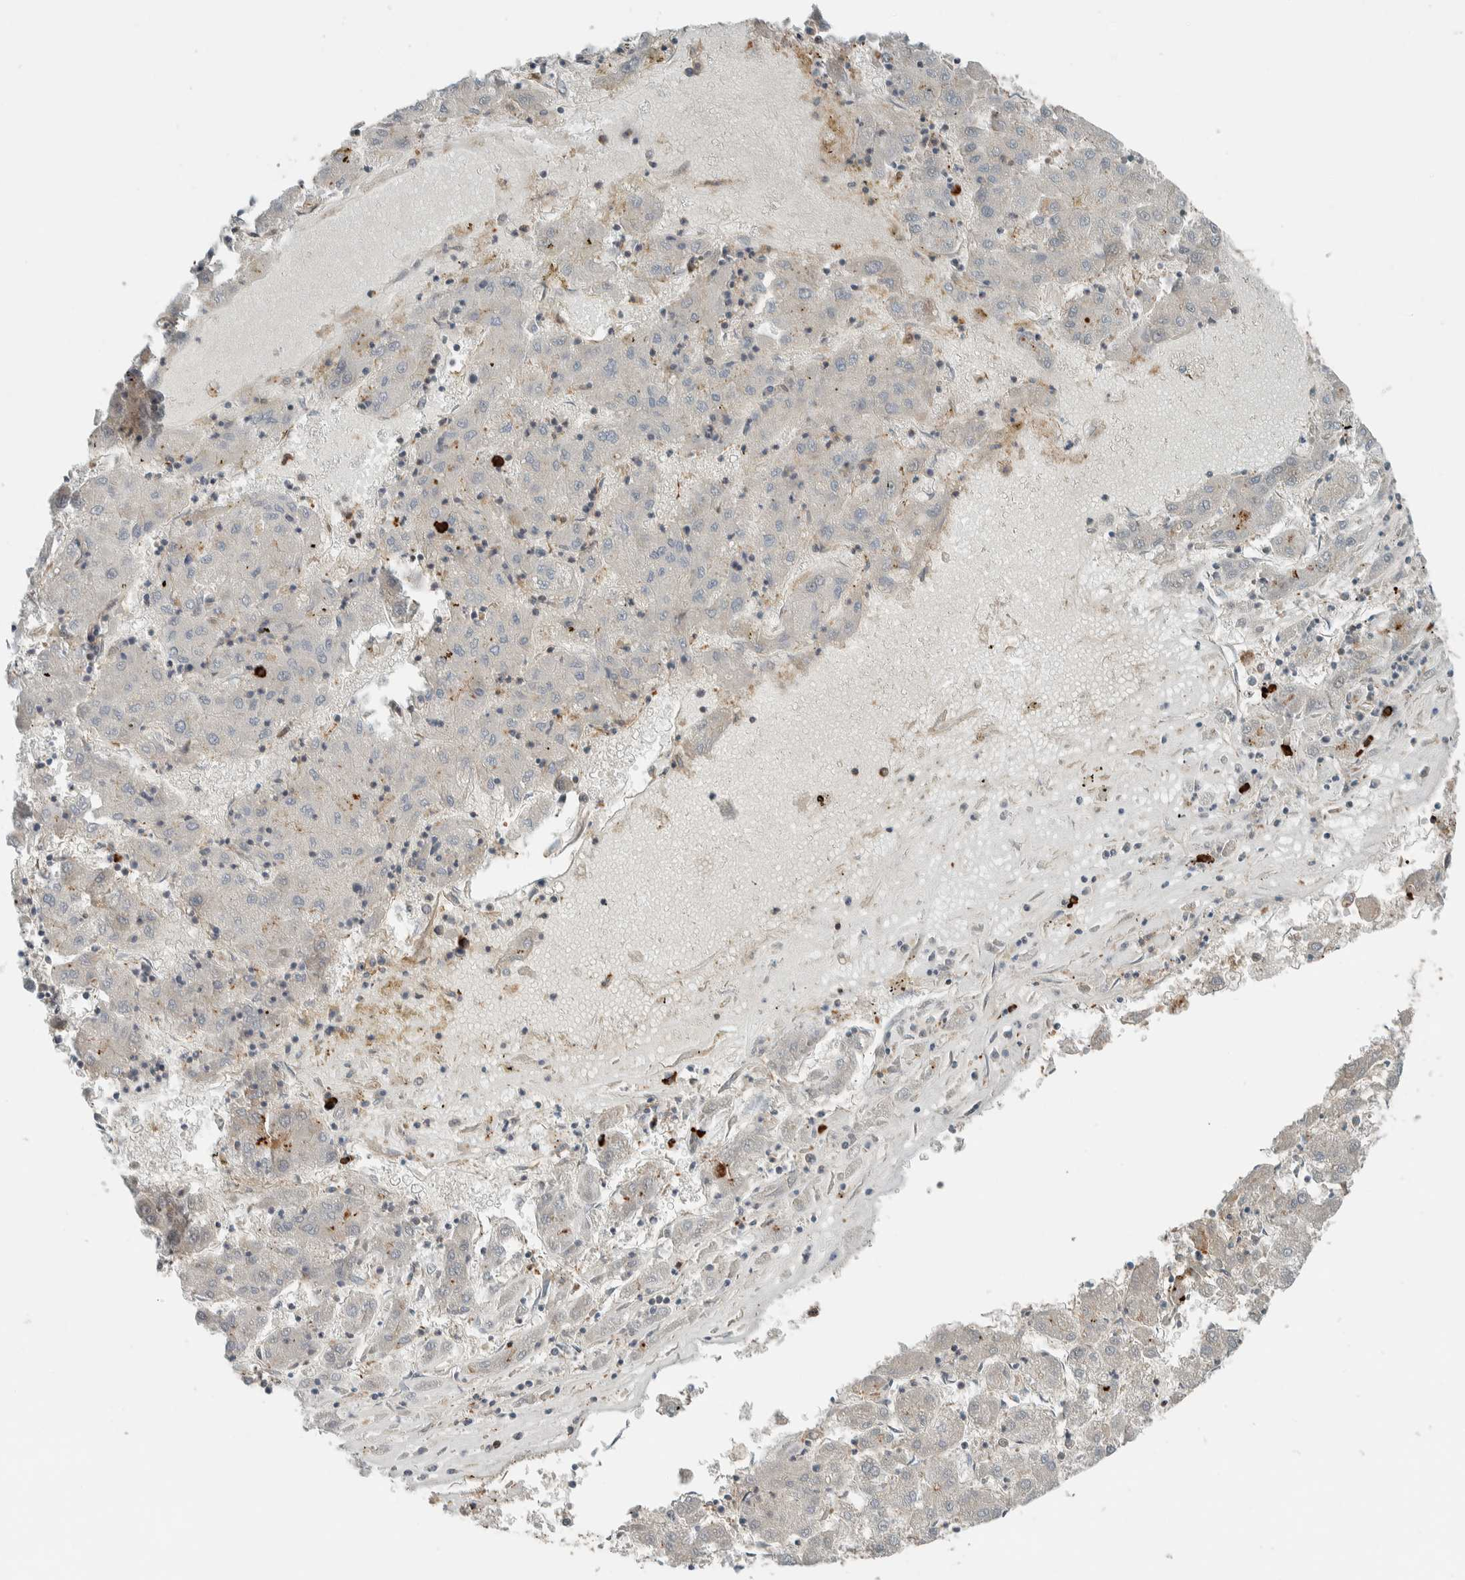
{"staining": {"intensity": "negative", "quantity": "none", "location": "none"}, "tissue": "liver cancer", "cell_type": "Tumor cells", "image_type": "cancer", "snomed": [{"axis": "morphology", "description": "Carcinoma, Hepatocellular, NOS"}, {"axis": "topography", "description": "Liver"}], "caption": "Tumor cells are negative for protein expression in human liver hepatocellular carcinoma. Brightfield microscopy of immunohistochemistry (IHC) stained with DAB (3,3'-diaminobenzidine) (brown) and hematoxylin (blue), captured at high magnification.", "gene": "CTBP2", "patient": {"sex": "male", "age": 72}}